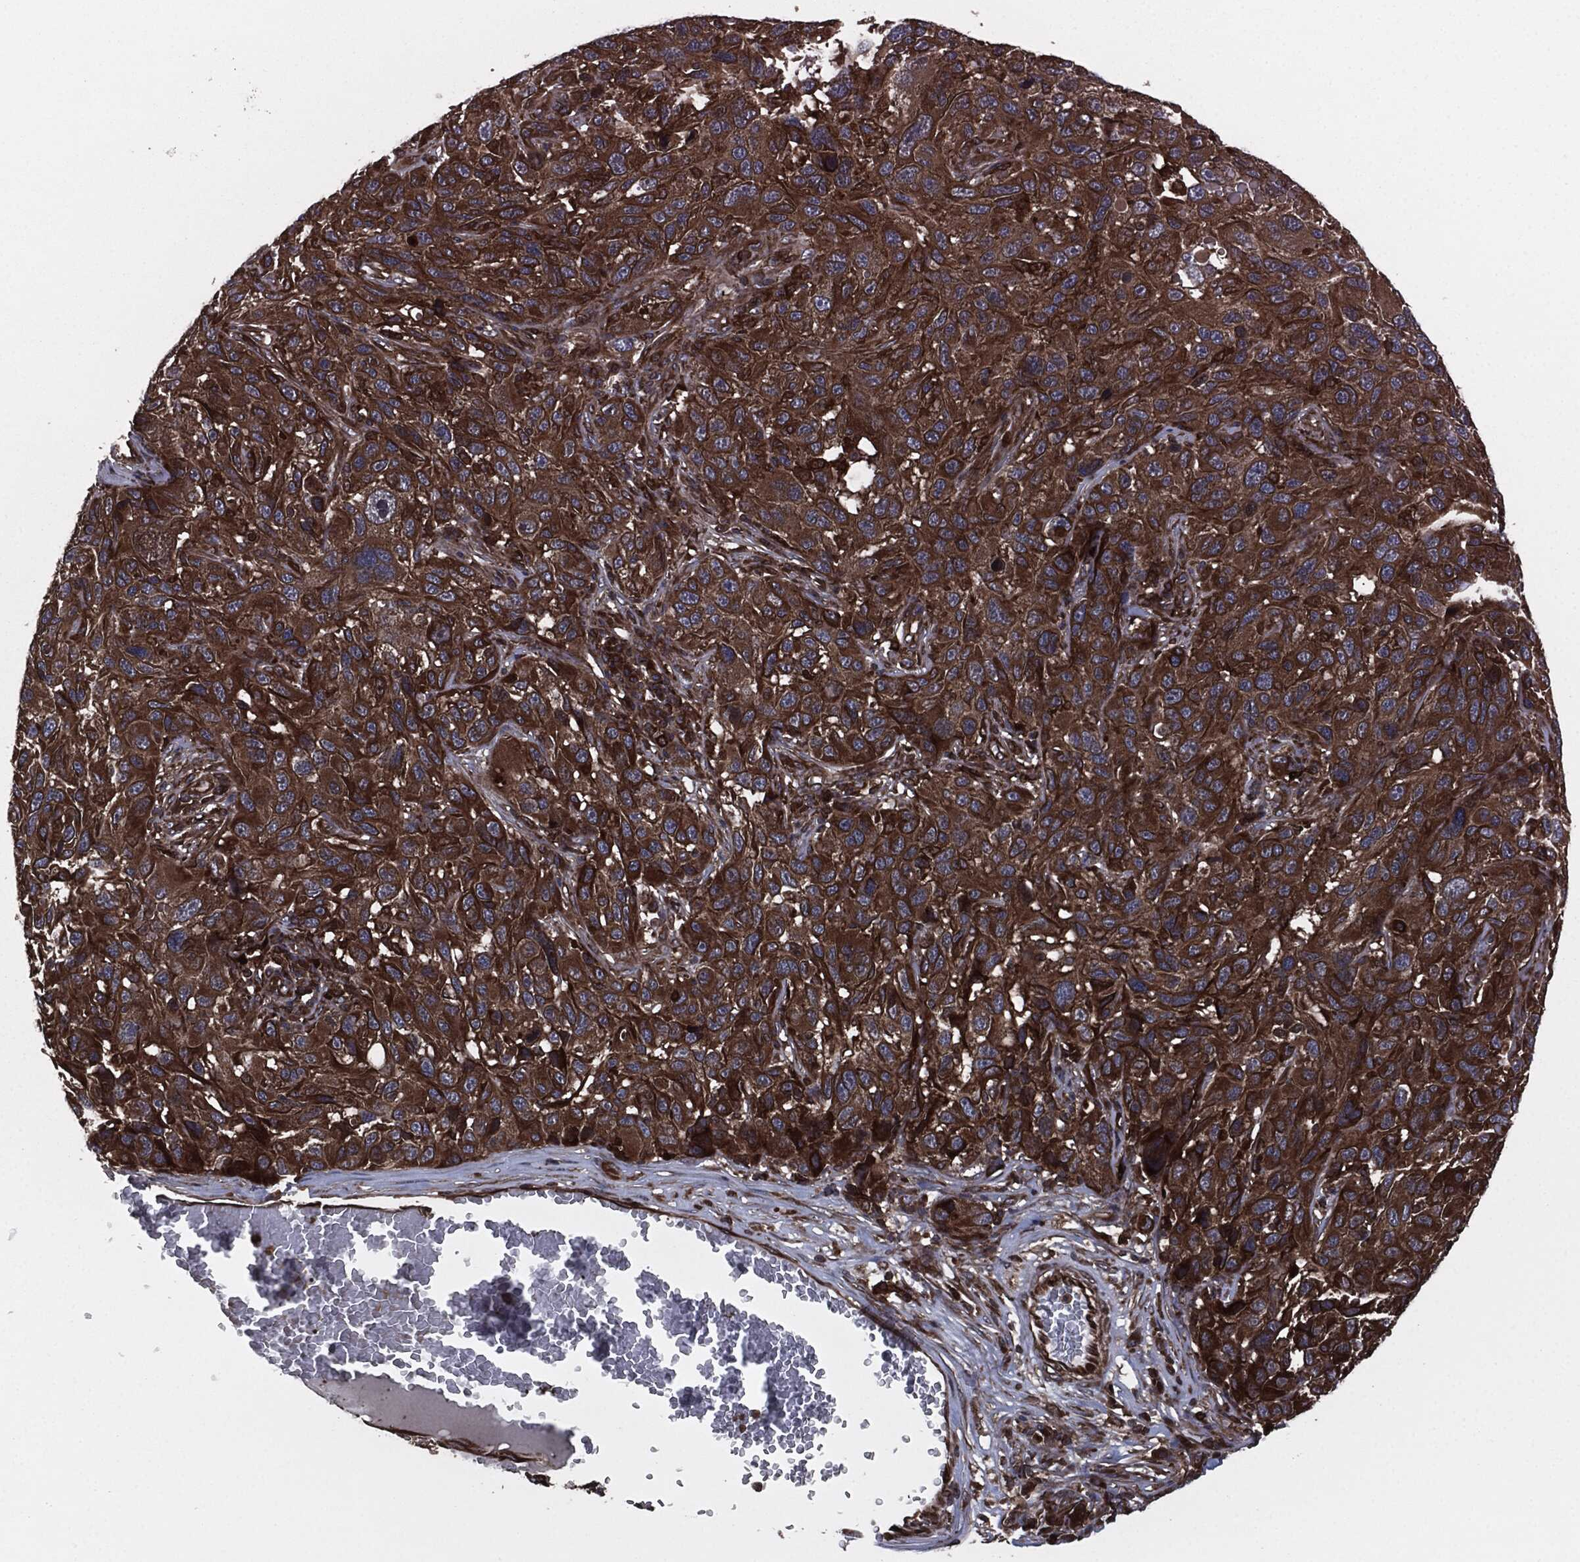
{"staining": {"intensity": "strong", "quantity": ">75%", "location": "cytoplasmic/membranous"}, "tissue": "melanoma", "cell_type": "Tumor cells", "image_type": "cancer", "snomed": [{"axis": "morphology", "description": "Malignant melanoma, NOS"}, {"axis": "topography", "description": "Skin"}], "caption": "A photomicrograph showing strong cytoplasmic/membranous positivity in approximately >75% of tumor cells in melanoma, as visualized by brown immunohistochemical staining.", "gene": "RAP1GDS1", "patient": {"sex": "male", "age": 53}}